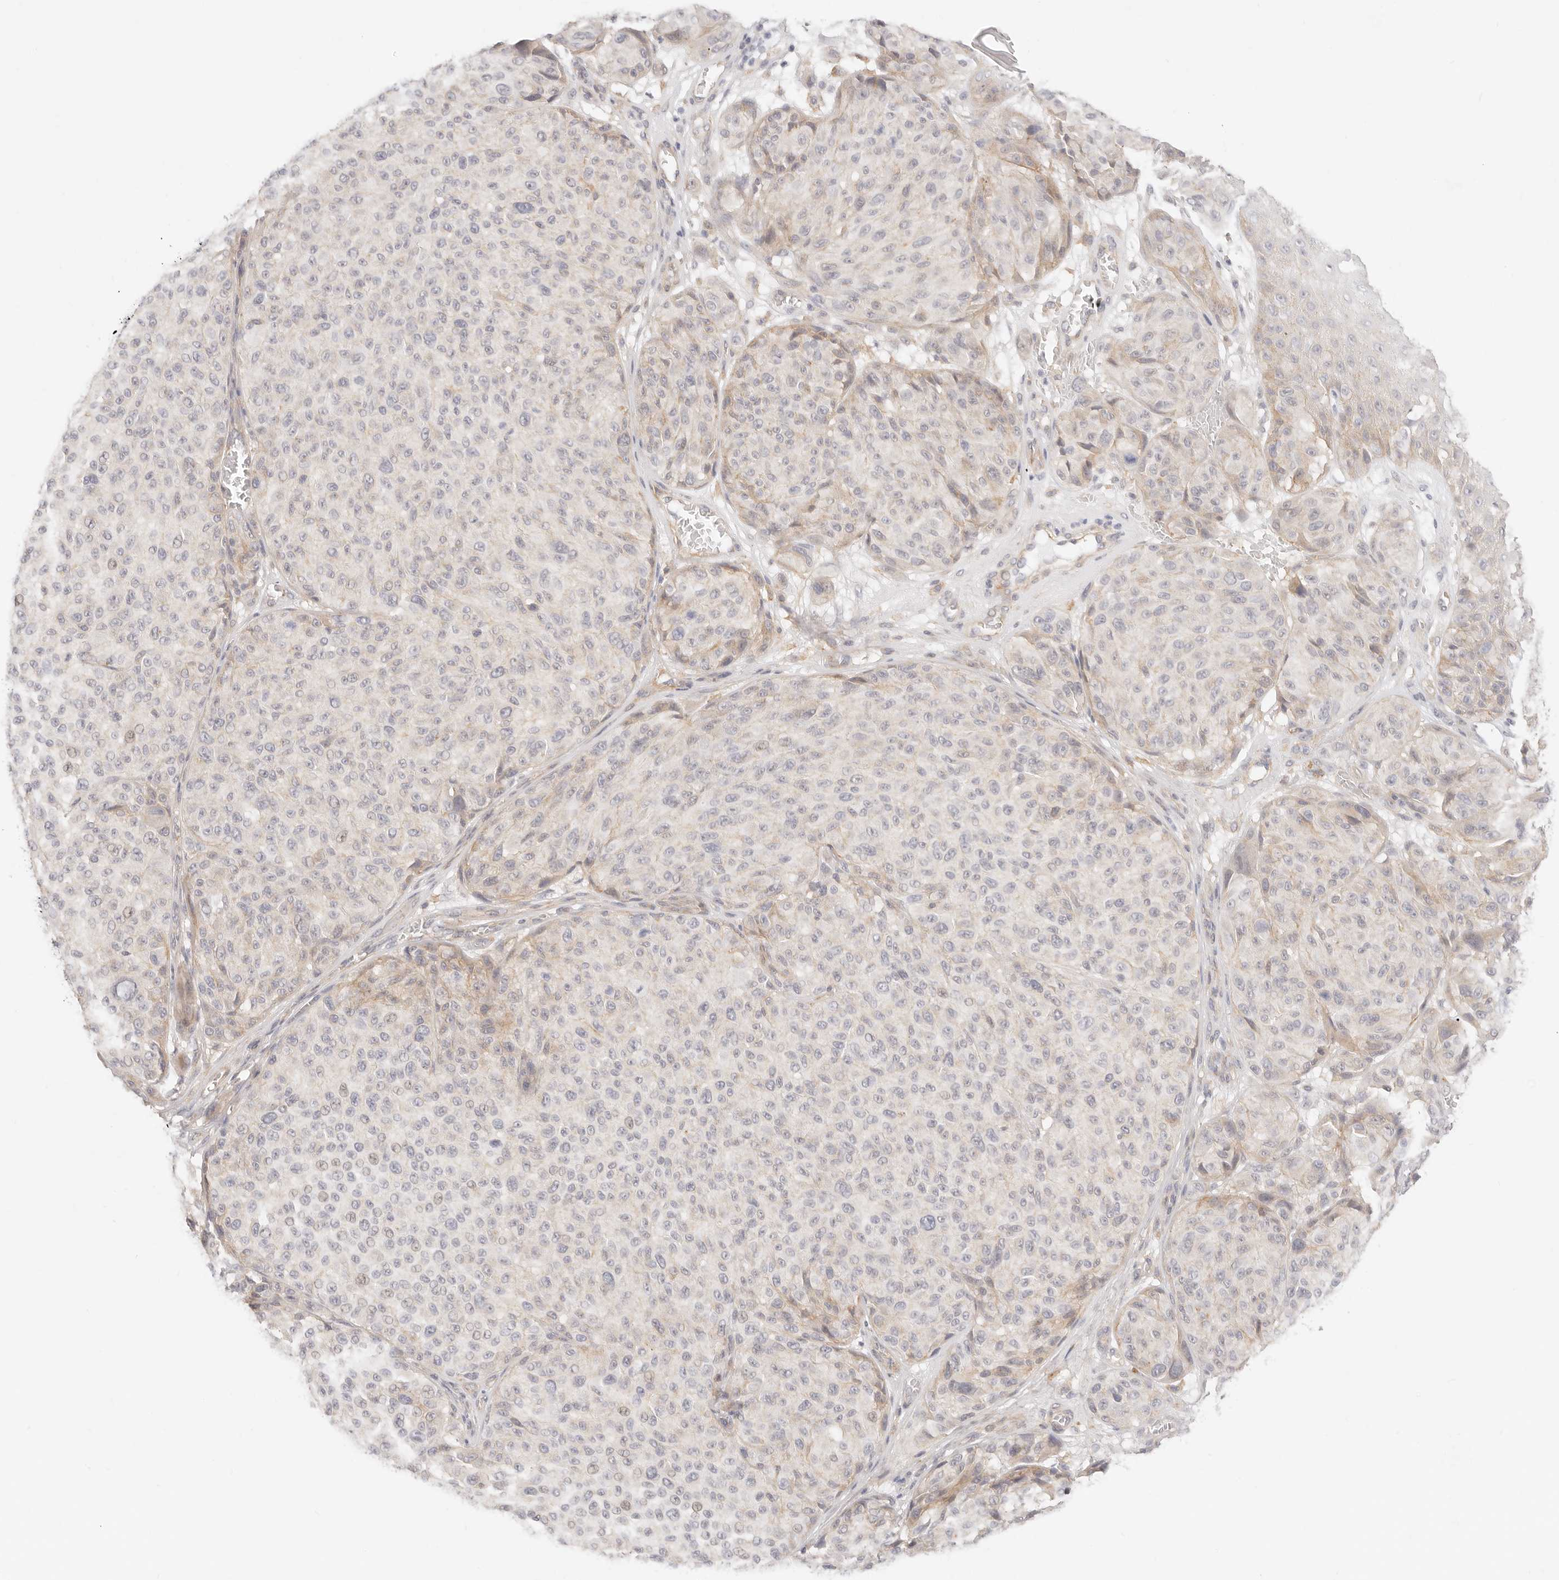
{"staining": {"intensity": "negative", "quantity": "none", "location": "none"}, "tissue": "melanoma", "cell_type": "Tumor cells", "image_type": "cancer", "snomed": [{"axis": "morphology", "description": "Malignant melanoma, NOS"}, {"axis": "topography", "description": "Skin"}], "caption": "High power microscopy image of an IHC photomicrograph of malignant melanoma, revealing no significant expression in tumor cells.", "gene": "UBXN10", "patient": {"sex": "male", "age": 83}}